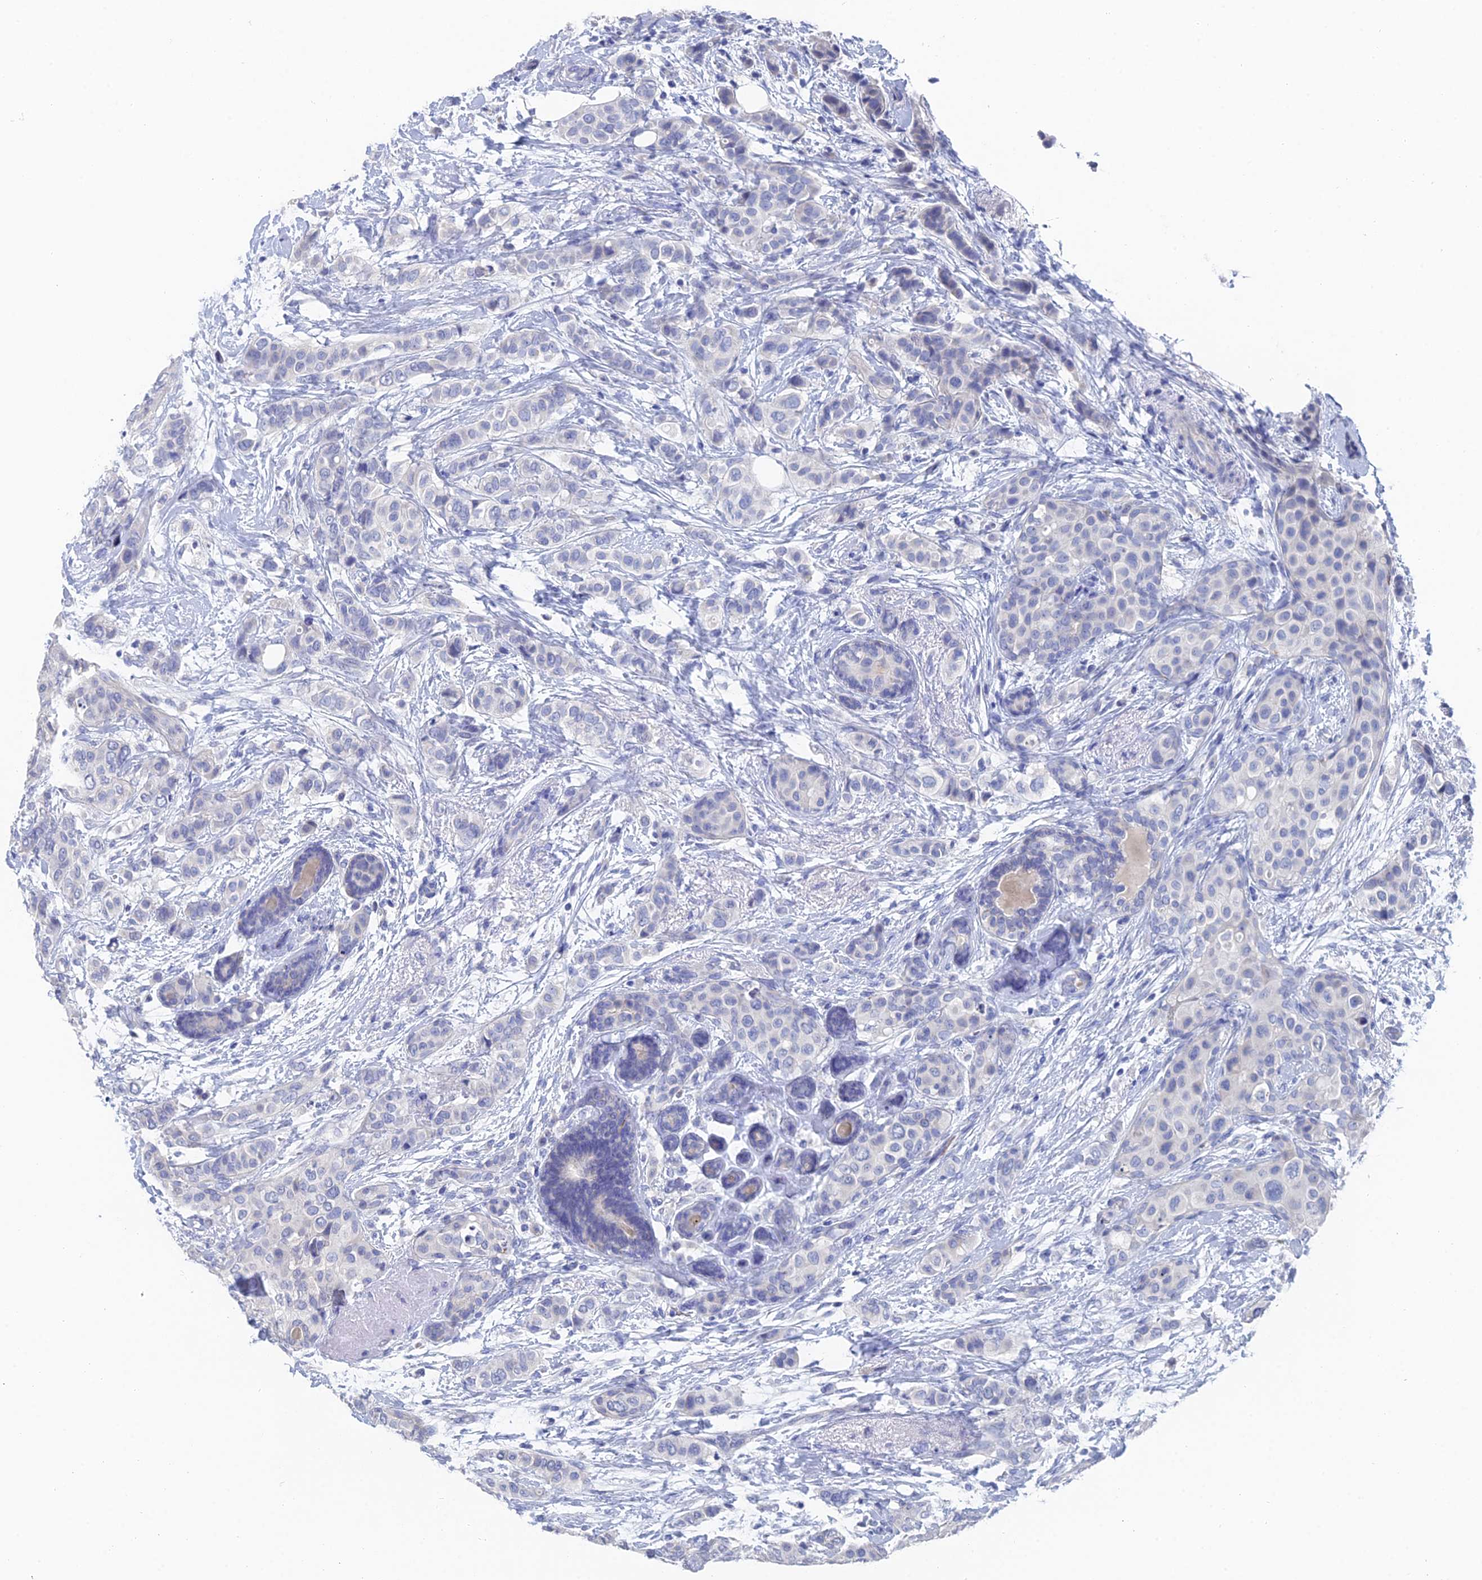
{"staining": {"intensity": "negative", "quantity": "none", "location": "none"}, "tissue": "breast cancer", "cell_type": "Tumor cells", "image_type": "cancer", "snomed": [{"axis": "morphology", "description": "Lobular carcinoma"}, {"axis": "topography", "description": "Breast"}], "caption": "The photomicrograph demonstrates no significant staining in tumor cells of breast cancer (lobular carcinoma).", "gene": "GFAP", "patient": {"sex": "female", "age": 51}}